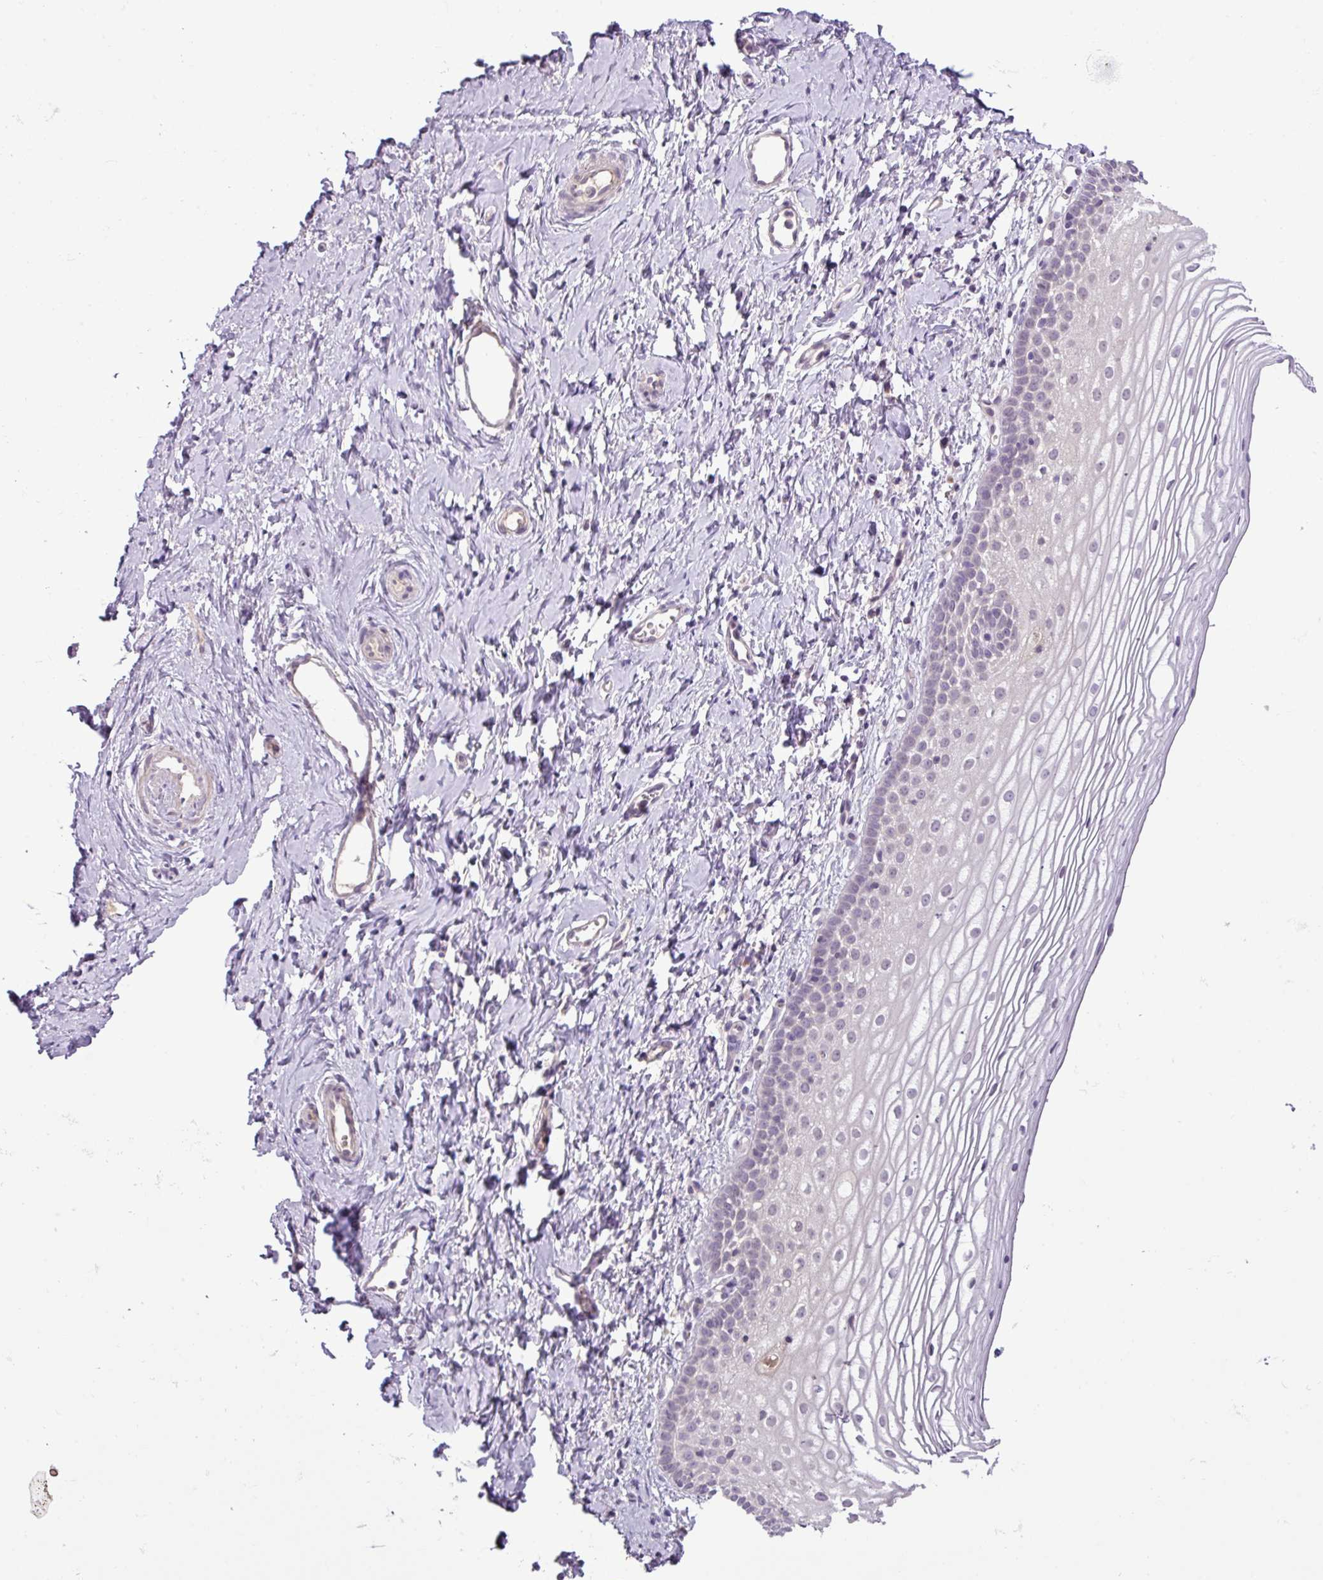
{"staining": {"intensity": "negative", "quantity": "none", "location": "none"}, "tissue": "vagina", "cell_type": "Squamous epithelial cells", "image_type": "normal", "snomed": [{"axis": "morphology", "description": "Normal tissue, NOS"}, {"axis": "topography", "description": "Vagina"}], "caption": "This image is of unremarkable vagina stained with IHC to label a protein in brown with the nuclei are counter-stained blue. There is no expression in squamous epithelial cells.", "gene": "DNAJB13", "patient": {"sex": "female", "age": 56}}